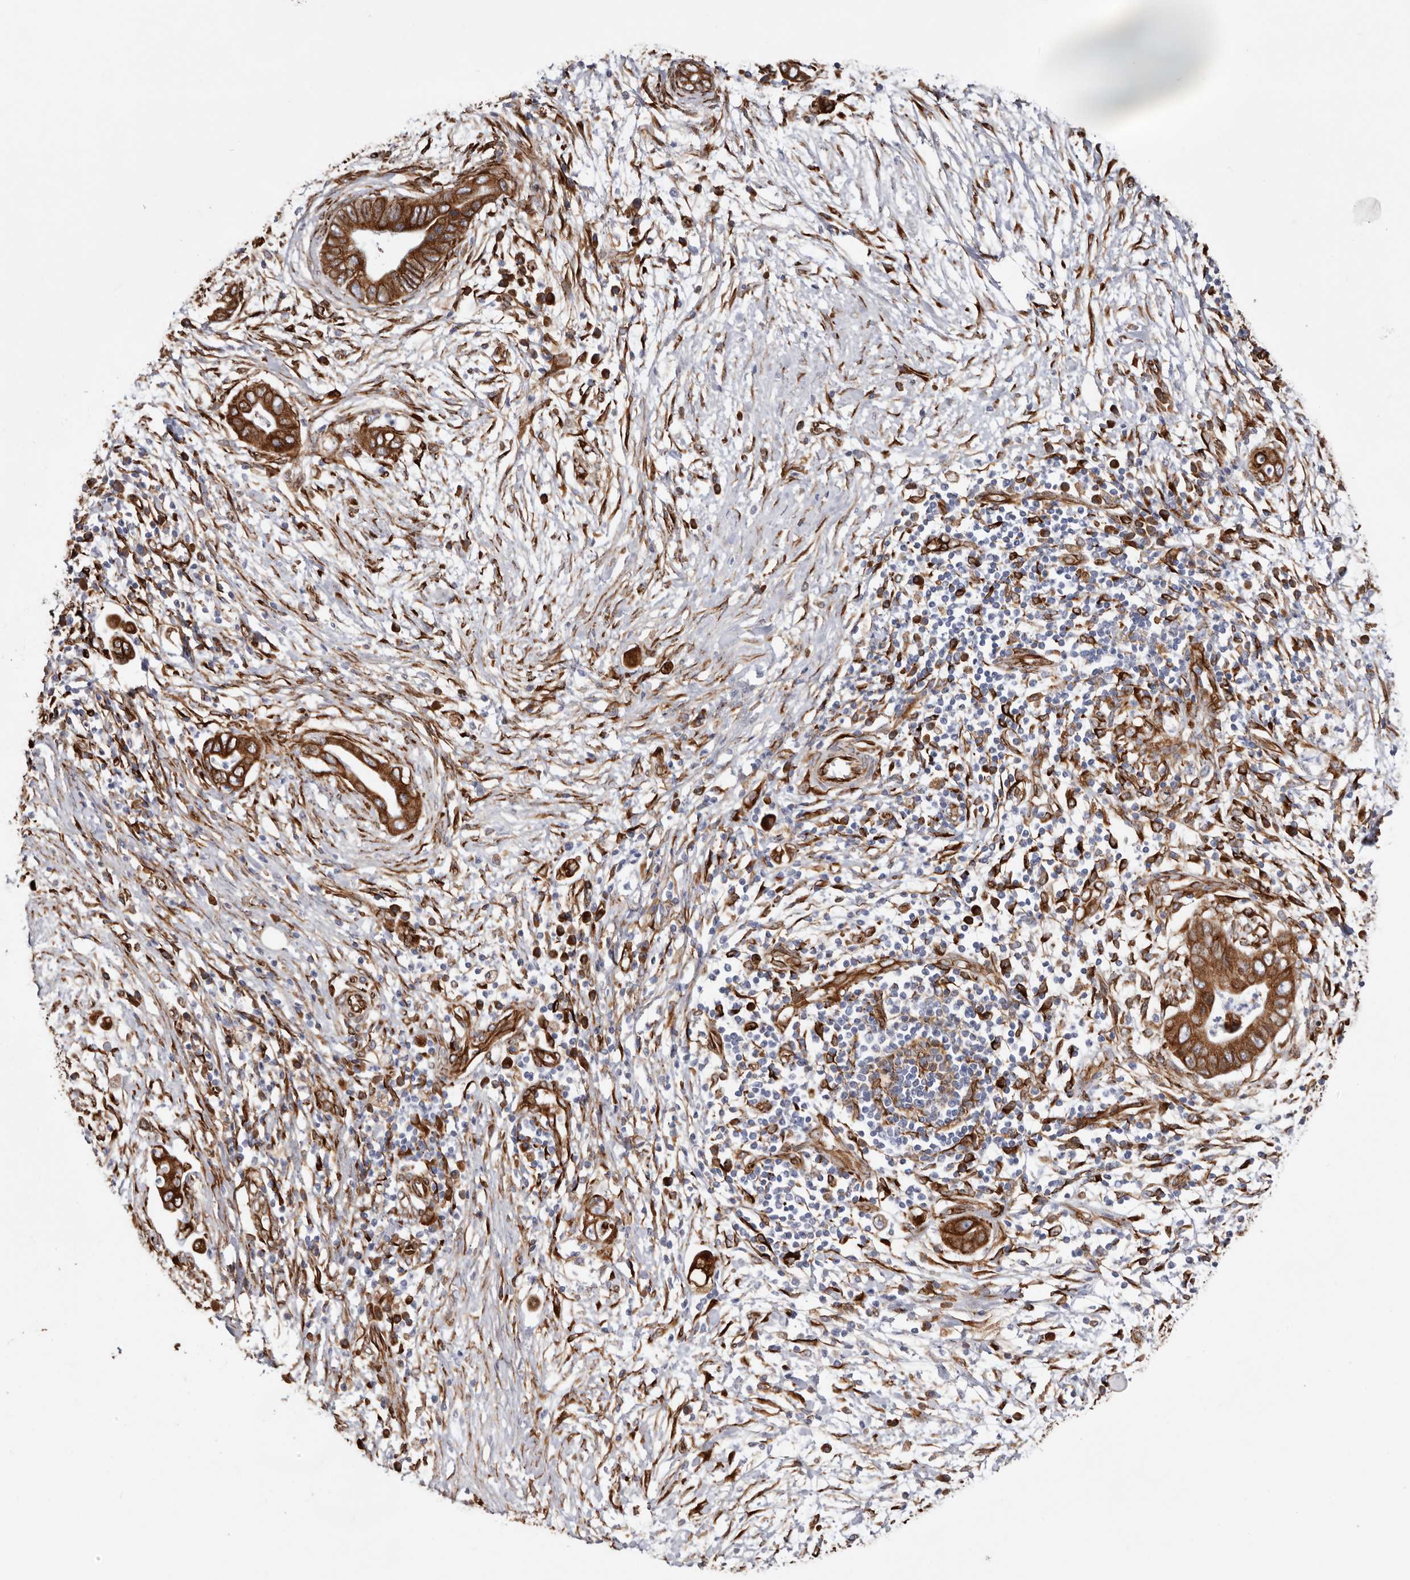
{"staining": {"intensity": "strong", "quantity": ">75%", "location": "cytoplasmic/membranous"}, "tissue": "pancreatic cancer", "cell_type": "Tumor cells", "image_type": "cancer", "snomed": [{"axis": "morphology", "description": "Adenocarcinoma, NOS"}, {"axis": "topography", "description": "Pancreas"}], "caption": "An image of pancreatic cancer (adenocarcinoma) stained for a protein reveals strong cytoplasmic/membranous brown staining in tumor cells. The staining was performed using DAB to visualize the protein expression in brown, while the nuclei were stained in blue with hematoxylin (Magnification: 20x).", "gene": "SEMA3E", "patient": {"sex": "male", "age": 75}}